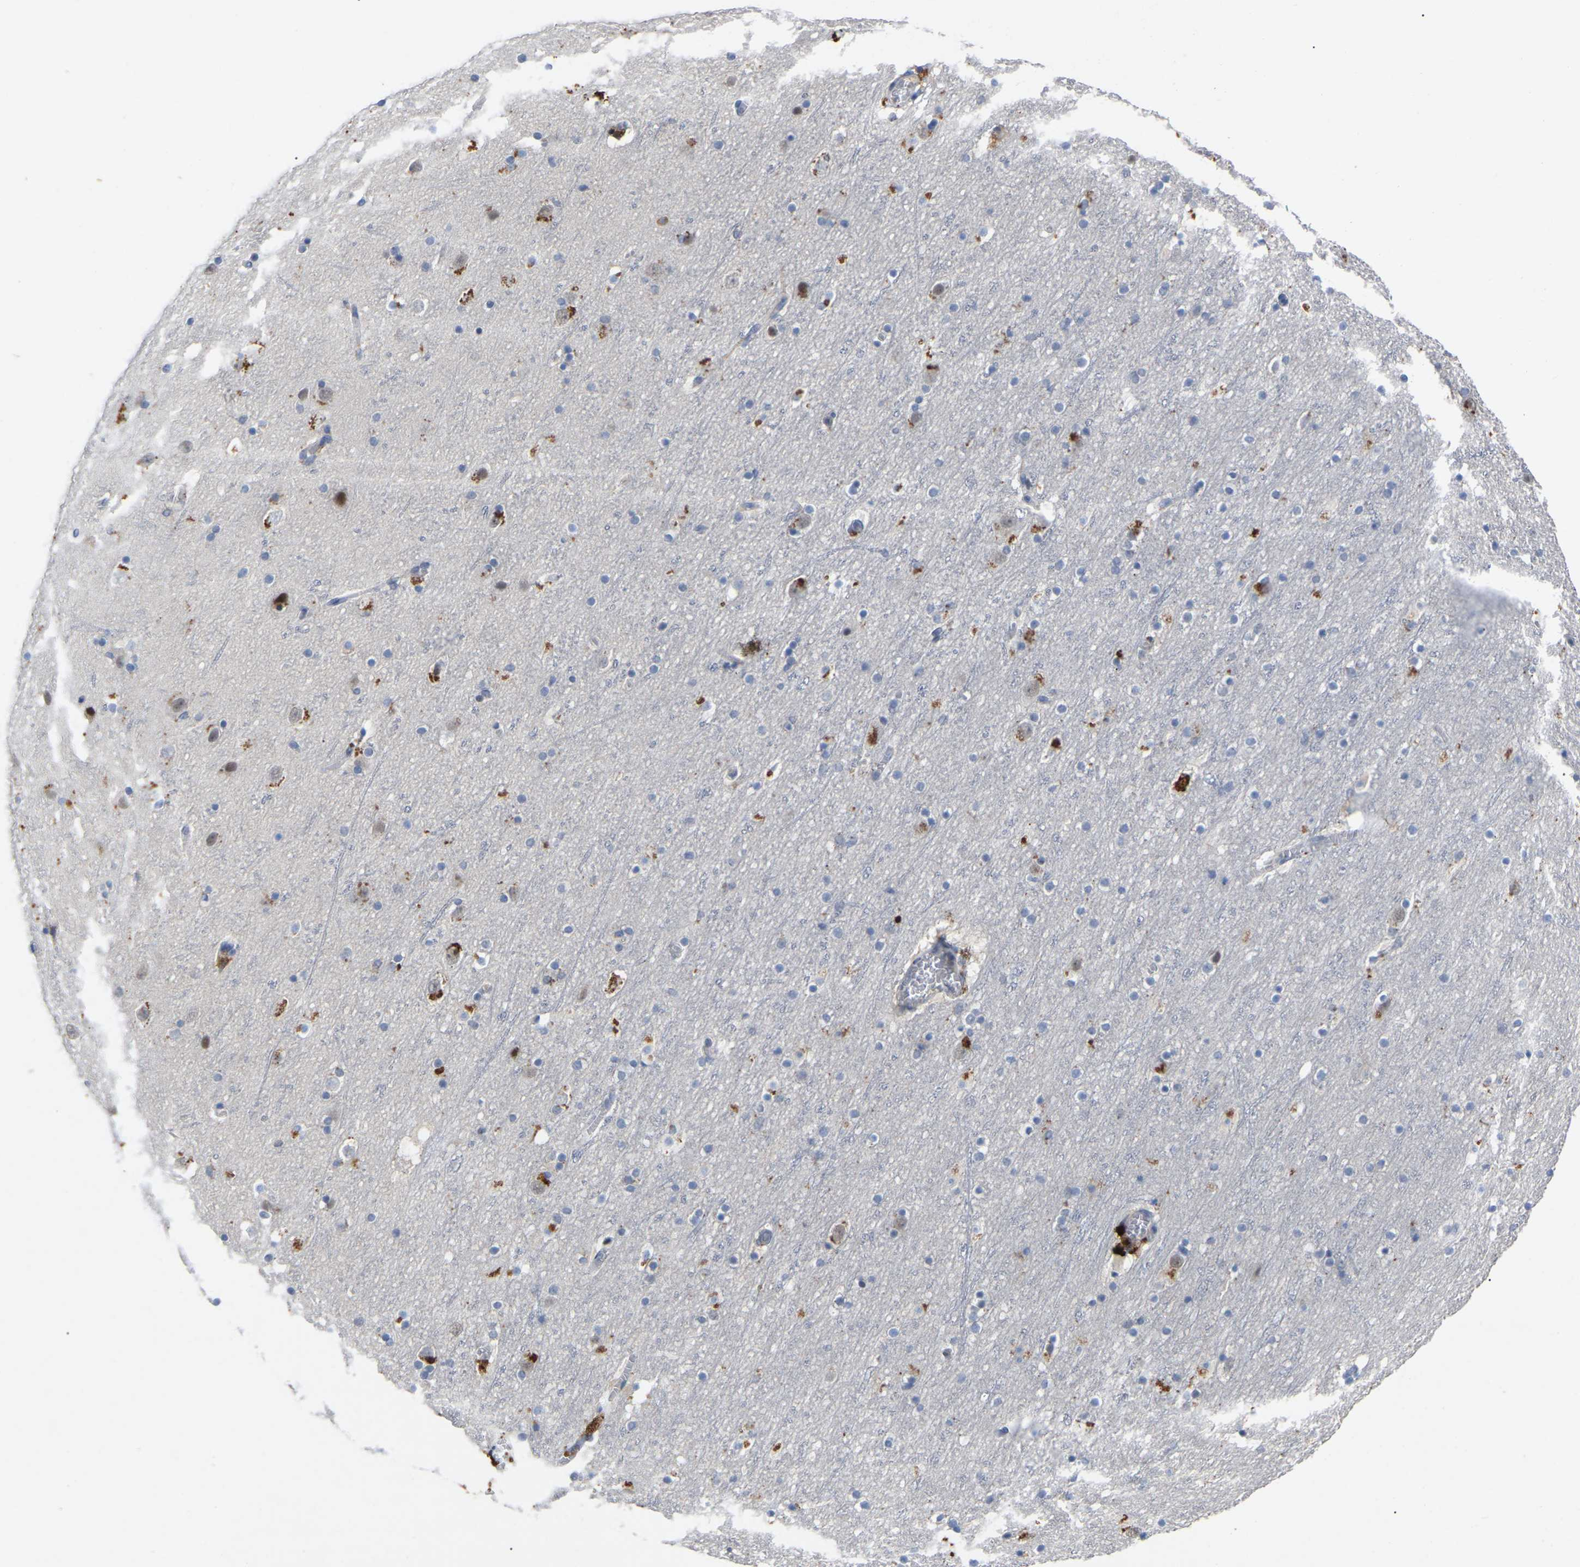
{"staining": {"intensity": "negative", "quantity": "none", "location": "none"}, "tissue": "cerebral cortex", "cell_type": "Endothelial cells", "image_type": "normal", "snomed": [{"axis": "morphology", "description": "Normal tissue, NOS"}, {"axis": "topography", "description": "Cerebral cortex"}], "caption": "DAB (3,3'-diaminobenzidine) immunohistochemical staining of benign cerebral cortex demonstrates no significant positivity in endothelial cells.", "gene": "SMPD2", "patient": {"sex": "male", "age": 45}}